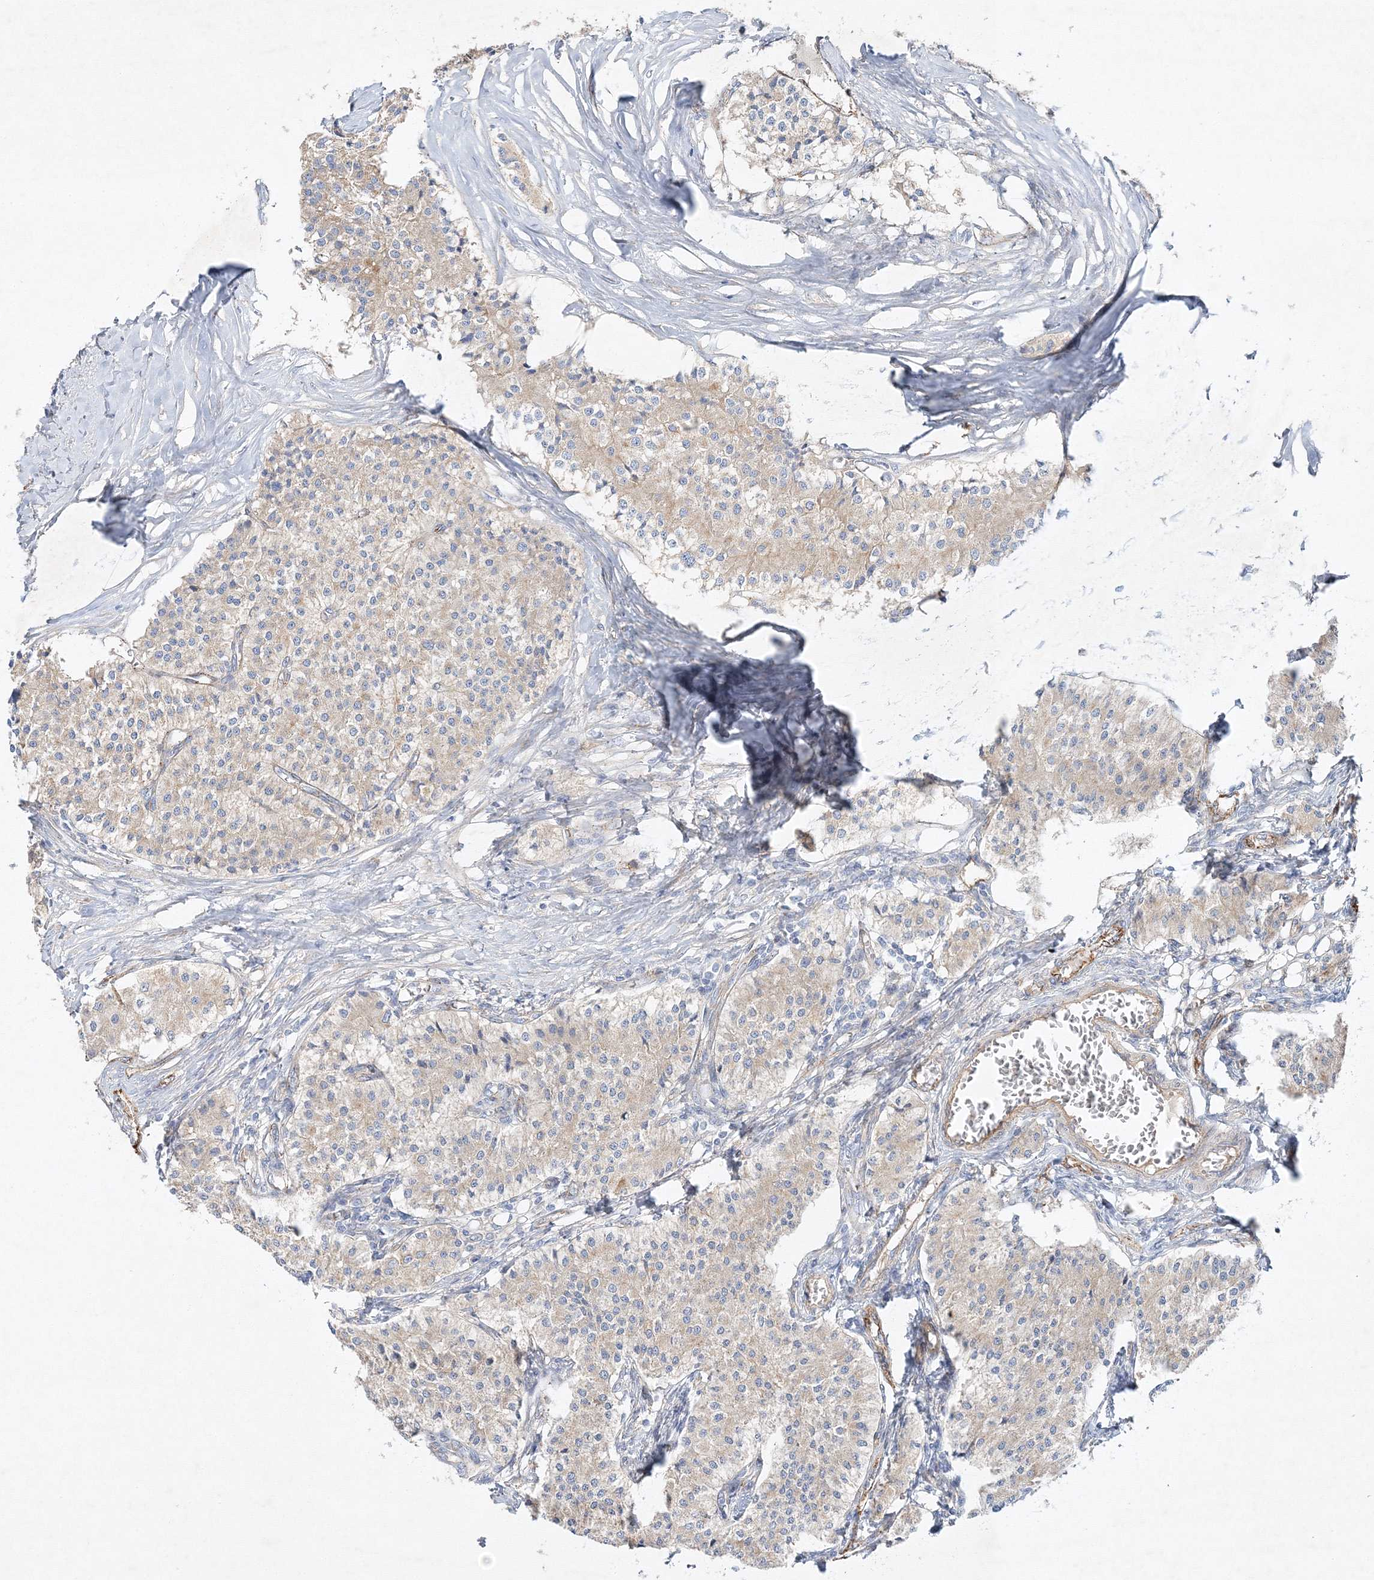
{"staining": {"intensity": "weak", "quantity": "25%-75%", "location": "cytoplasmic/membranous"}, "tissue": "carcinoid", "cell_type": "Tumor cells", "image_type": "cancer", "snomed": [{"axis": "morphology", "description": "Carcinoid, malignant, NOS"}, {"axis": "topography", "description": "Colon"}], "caption": "This image shows IHC staining of malignant carcinoid, with low weak cytoplasmic/membranous expression in approximately 25%-75% of tumor cells.", "gene": "ZFYVE16", "patient": {"sex": "female", "age": 52}}